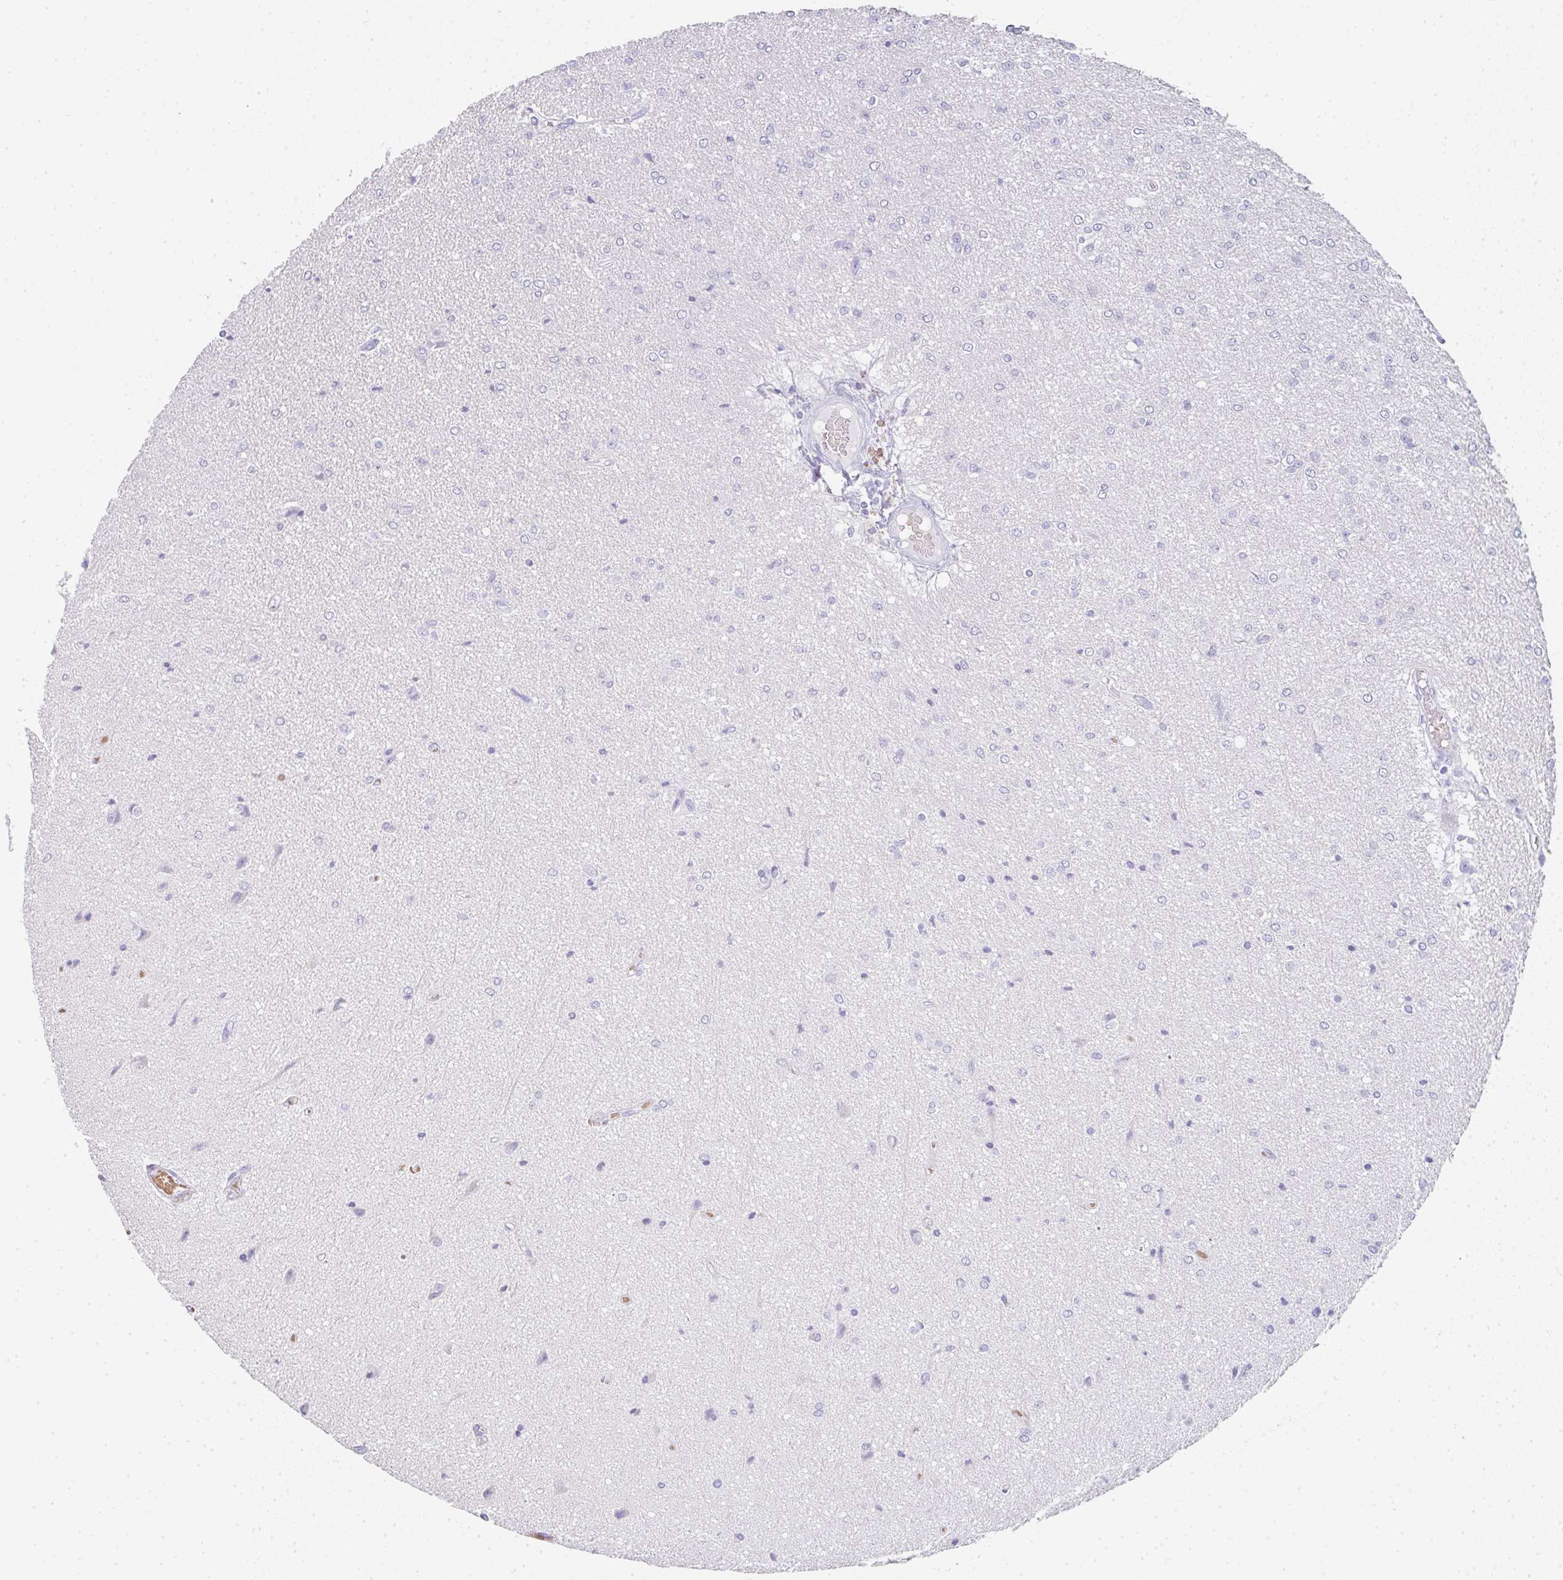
{"staining": {"intensity": "negative", "quantity": "none", "location": "none"}, "tissue": "glioma", "cell_type": "Tumor cells", "image_type": "cancer", "snomed": [{"axis": "morphology", "description": "Glioma, malignant, Low grade"}, {"axis": "topography", "description": "Brain"}], "caption": "There is no significant positivity in tumor cells of glioma.", "gene": "NEU2", "patient": {"sex": "male", "age": 26}}